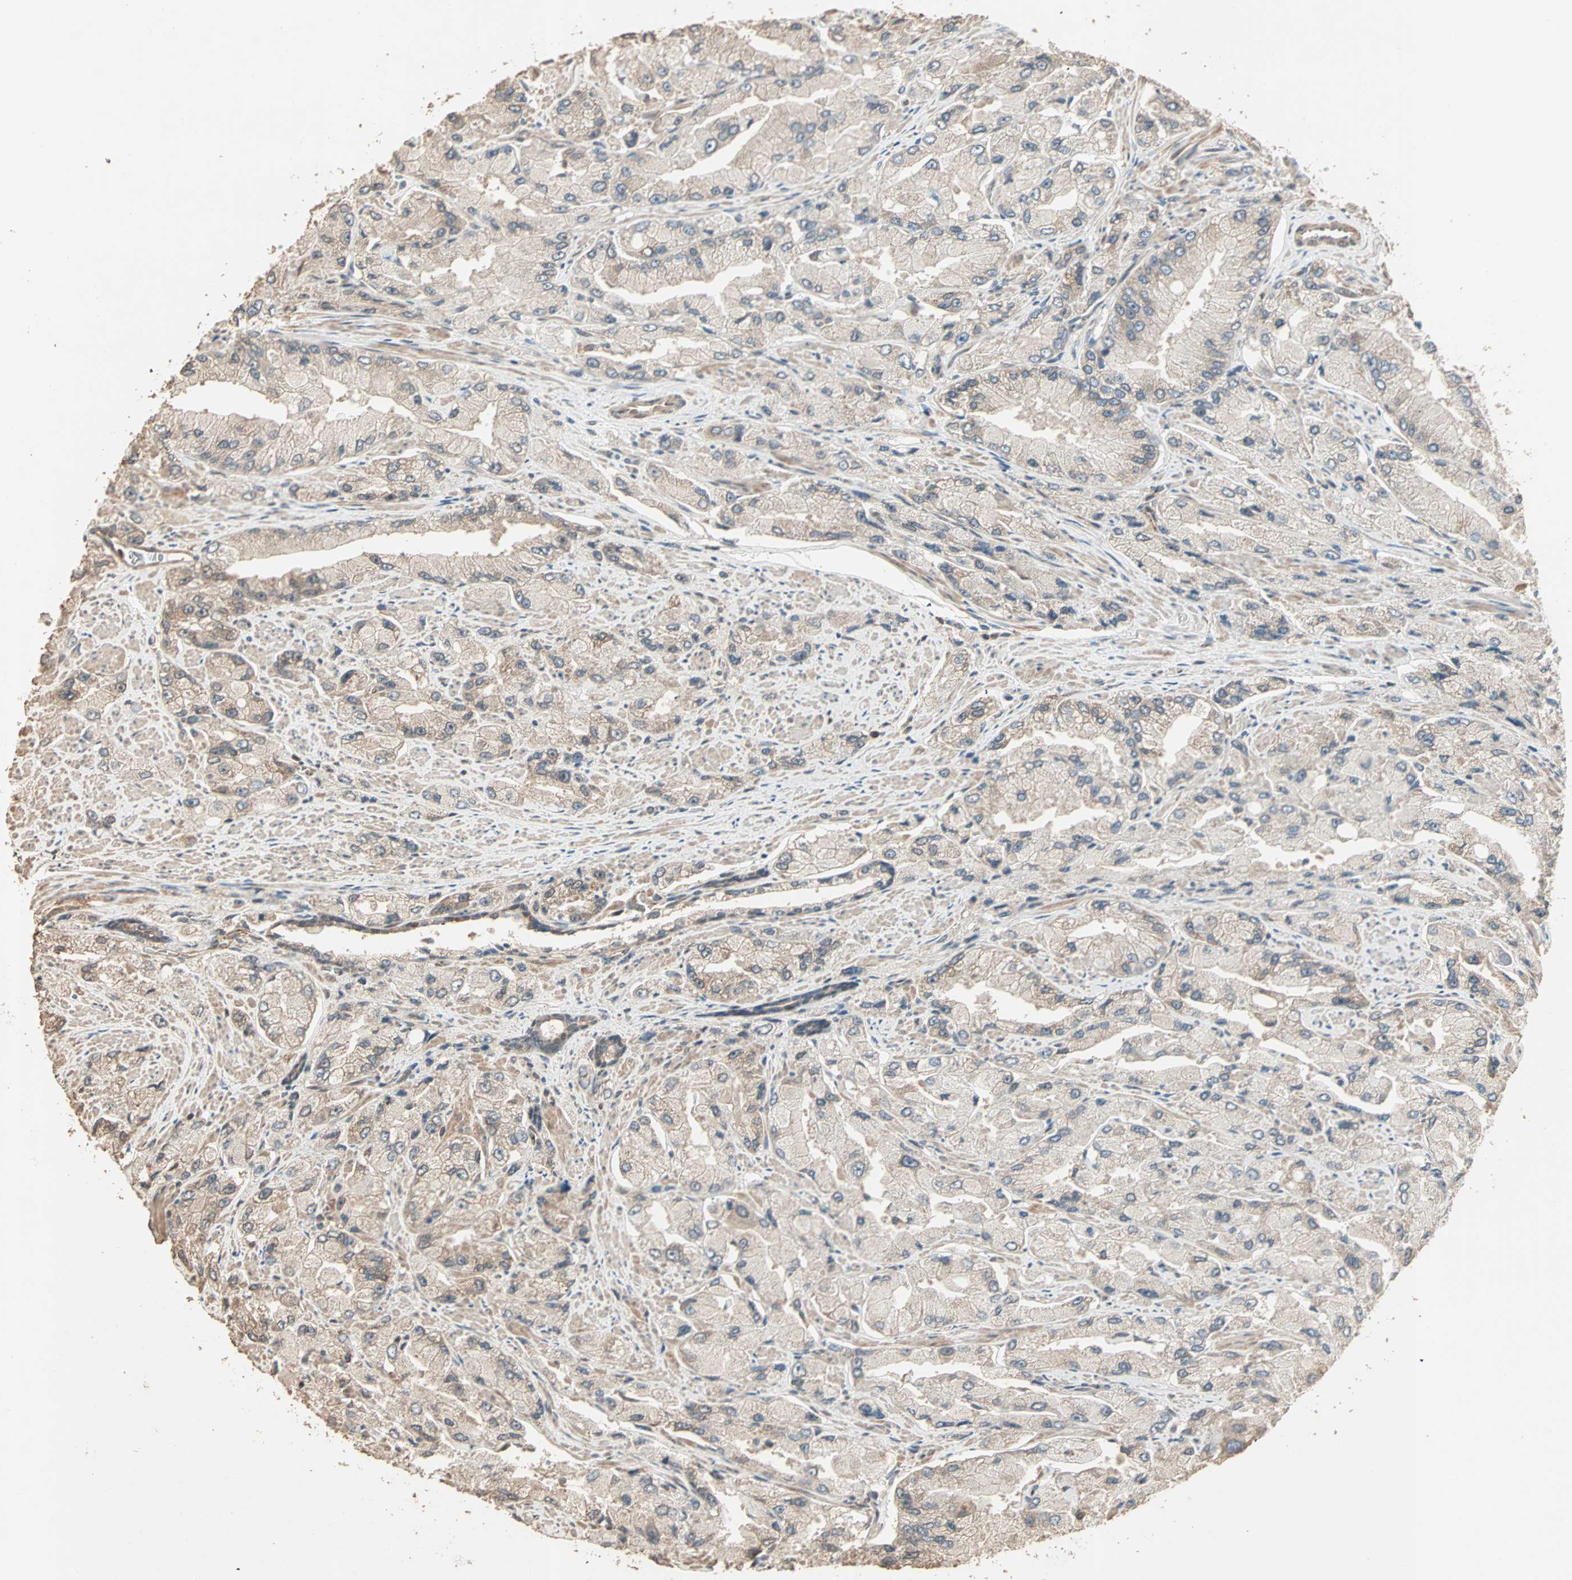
{"staining": {"intensity": "weak", "quantity": ">75%", "location": "cytoplasmic/membranous"}, "tissue": "prostate cancer", "cell_type": "Tumor cells", "image_type": "cancer", "snomed": [{"axis": "morphology", "description": "Adenocarcinoma, High grade"}, {"axis": "topography", "description": "Prostate"}], "caption": "Immunohistochemistry histopathology image of neoplastic tissue: human prostate cancer (adenocarcinoma (high-grade)) stained using IHC demonstrates low levels of weak protein expression localized specifically in the cytoplasmic/membranous of tumor cells, appearing as a cytoplasmic/membranous brown color.", "gene": "ZBTB33", "patient": {"sex": "male", "age": 58}}